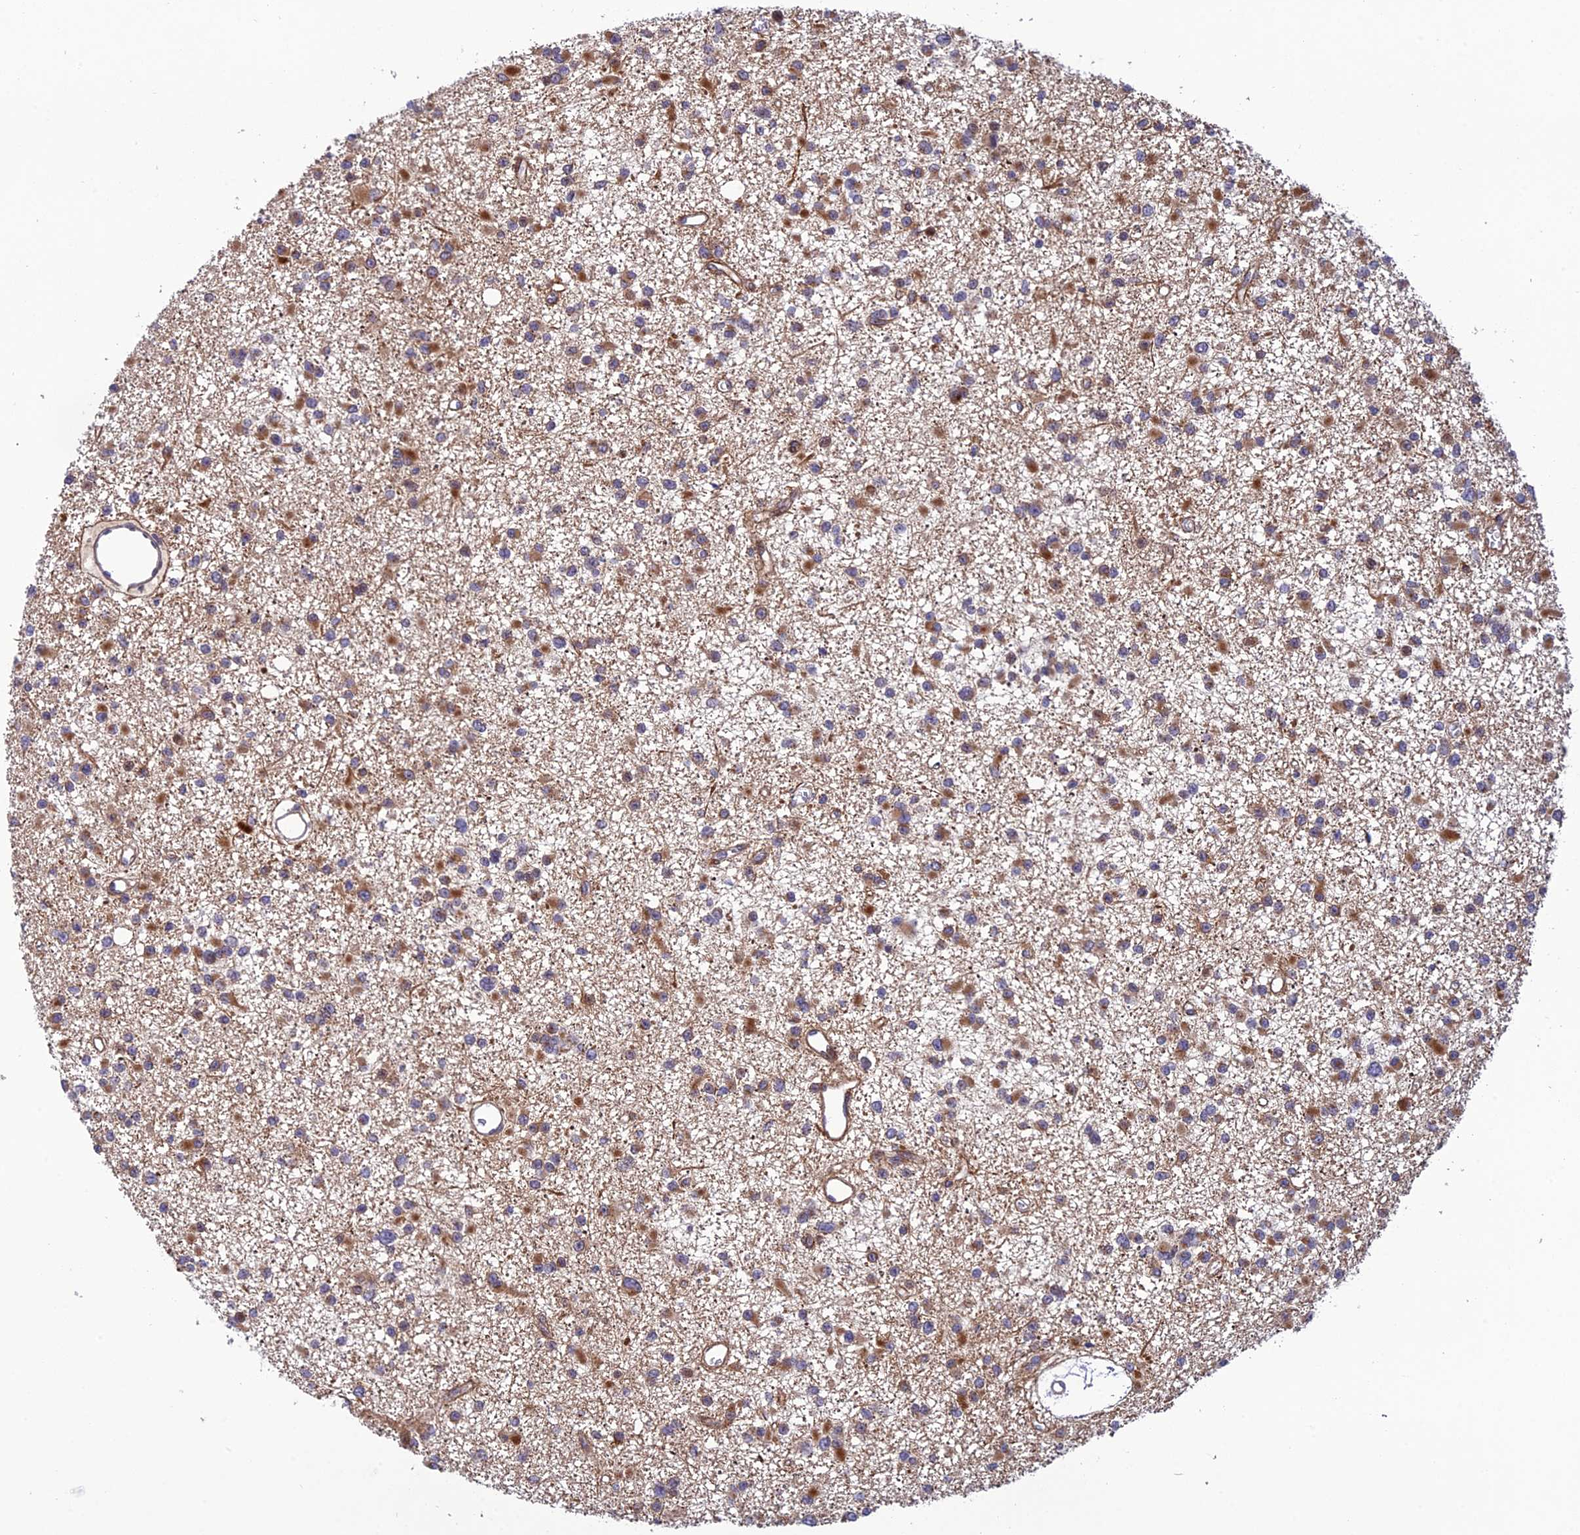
{"staining": {"intensity": "moderate", "quantity": "25%-75%", "location": "cytoplasmic/membranous"}, "tissue": "glioma", "cell_type": "Tumor cells", "image_type": "cancer", "snomed": [{"axis": "morphology", "description": "Glioma, malignant, Low grade"}, {"axis": "topography", "description": "Brain"}], "caption": "Tumor cells demonstrate medium levels of moderate cytoplasmic/membranous staining in about 25%-75% of cells in malignant glioma (low-grade).", "gene": "SMIM7", "patient": {"sex": "female", "age": 22}}